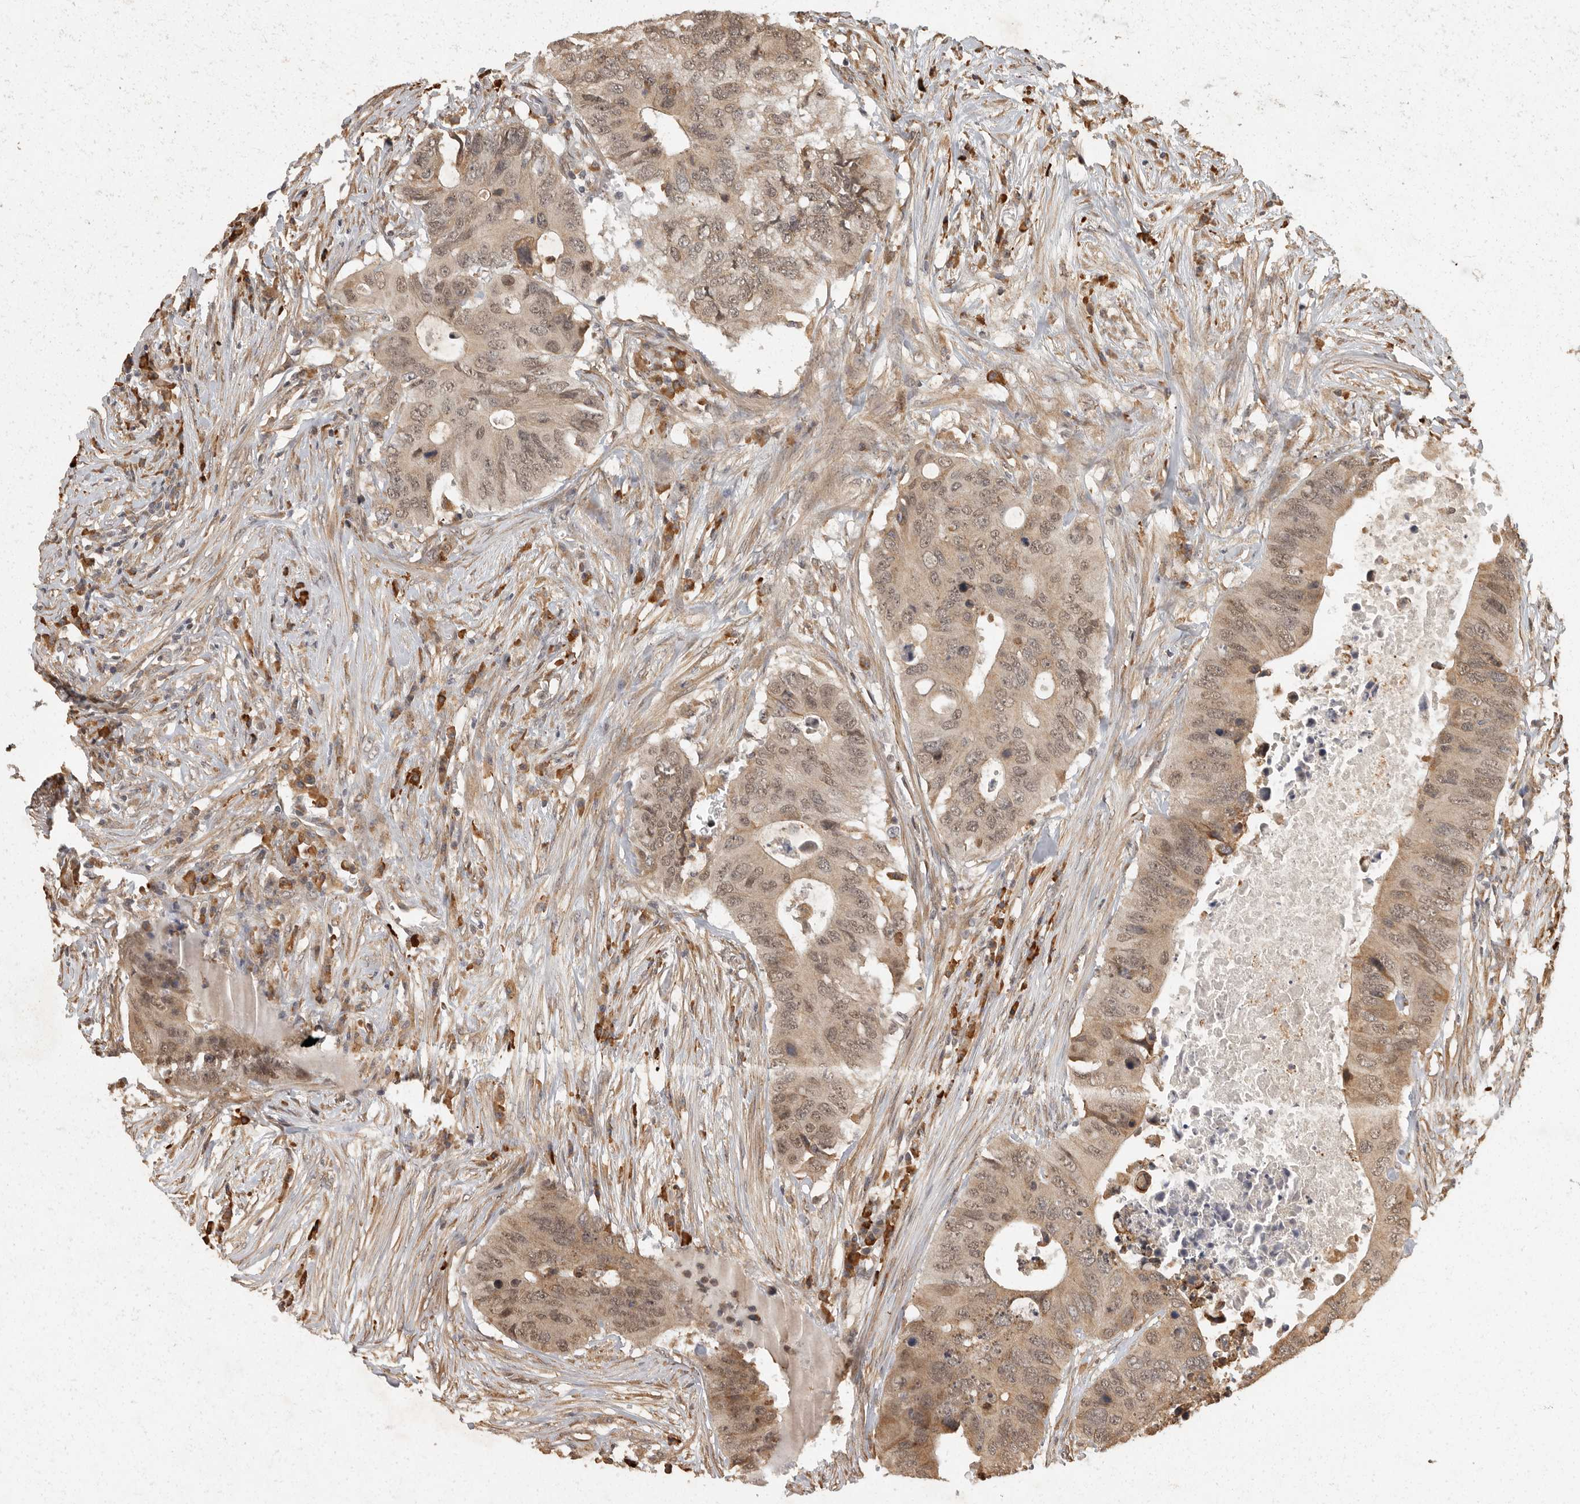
{"staining": {"intensity": "moderate", "quantity": ">75%", "location": "cytoplasmic/membranous,nuclear"}, "tissue": "colorectal cancer", "cell_type": "Tumor cells", "image_type": "cancer", "snomed": [{"axis": "morphology", "description": "Adenocarcinoma, NOS"}, {"axis": "topography", "description": "Colon"}], "caption": "IHC (DAB (3,3'-diaminobenzidine)) staining of human colorectal adenocarcinoma demonstrates moderate cytoplasmic/membranous and nuclear protein expression in approximately >75% of tumor cells. Nuclei are stained in blue.", "gene": "ZNF83", "patient": {"sex": "male", "age": 71}}